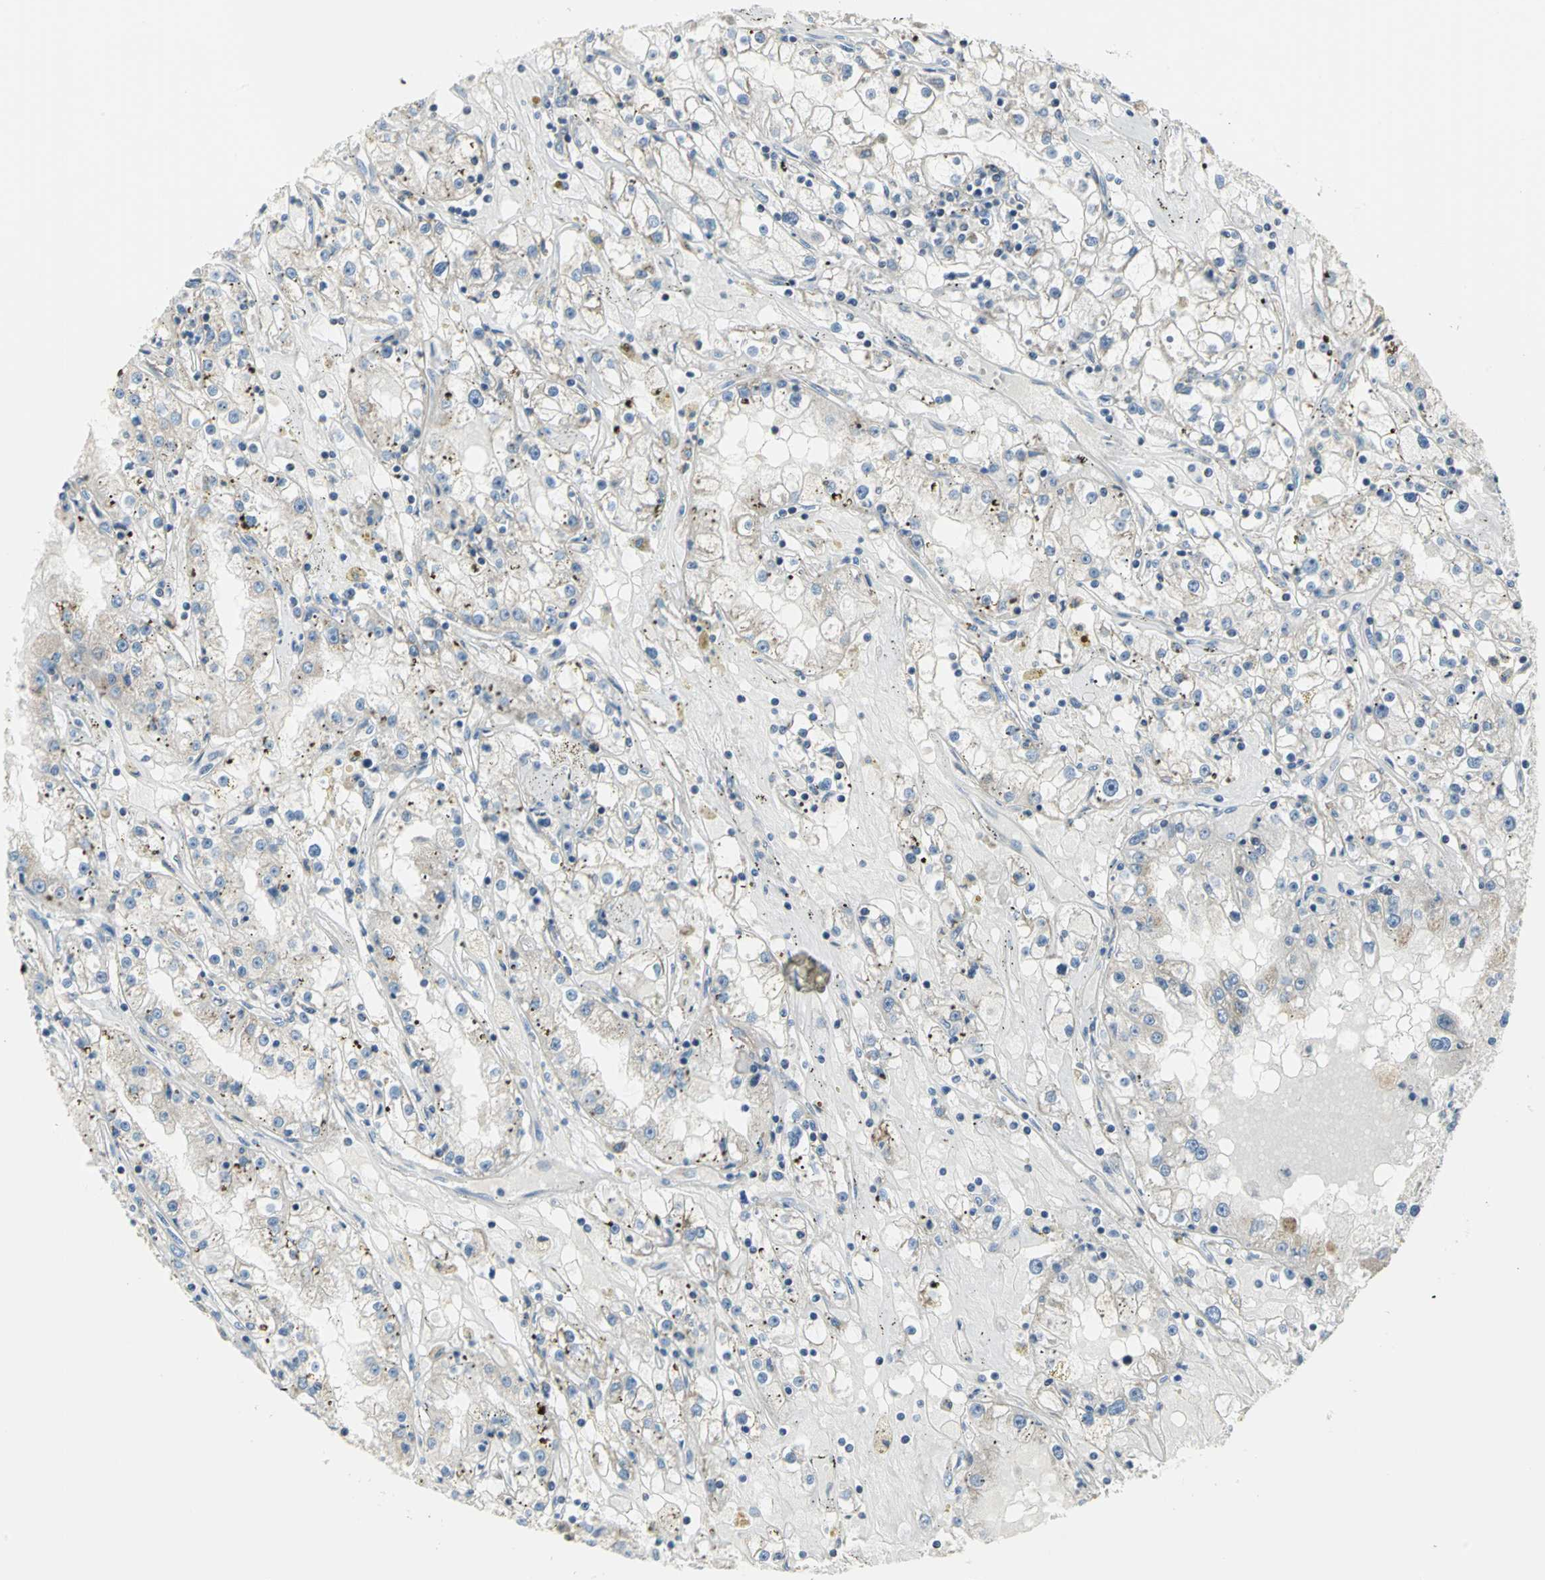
{"staining": {"intensity": "negative", "quantity": "none", "location": "none"}, "tissue": "renal cancer", "cell_type": "Tumor cells", "image_type": "cancer", "snomed": [{"axis": "morphology", "description": "Adenocarcinoma, NOS"}, {"axis": "topography", "description": "Kidney"}], "caption": "This image is of adenocarcinoma (renal) stained with IHC to label a protein in brown with the nuclei are counter-stained blue. There is no staining in tumor cells. (Brightfield microscopy of DAB IHC at high magnification).", "gene": "ALOX15", "patient": {"sex": "male", "age": 56}}